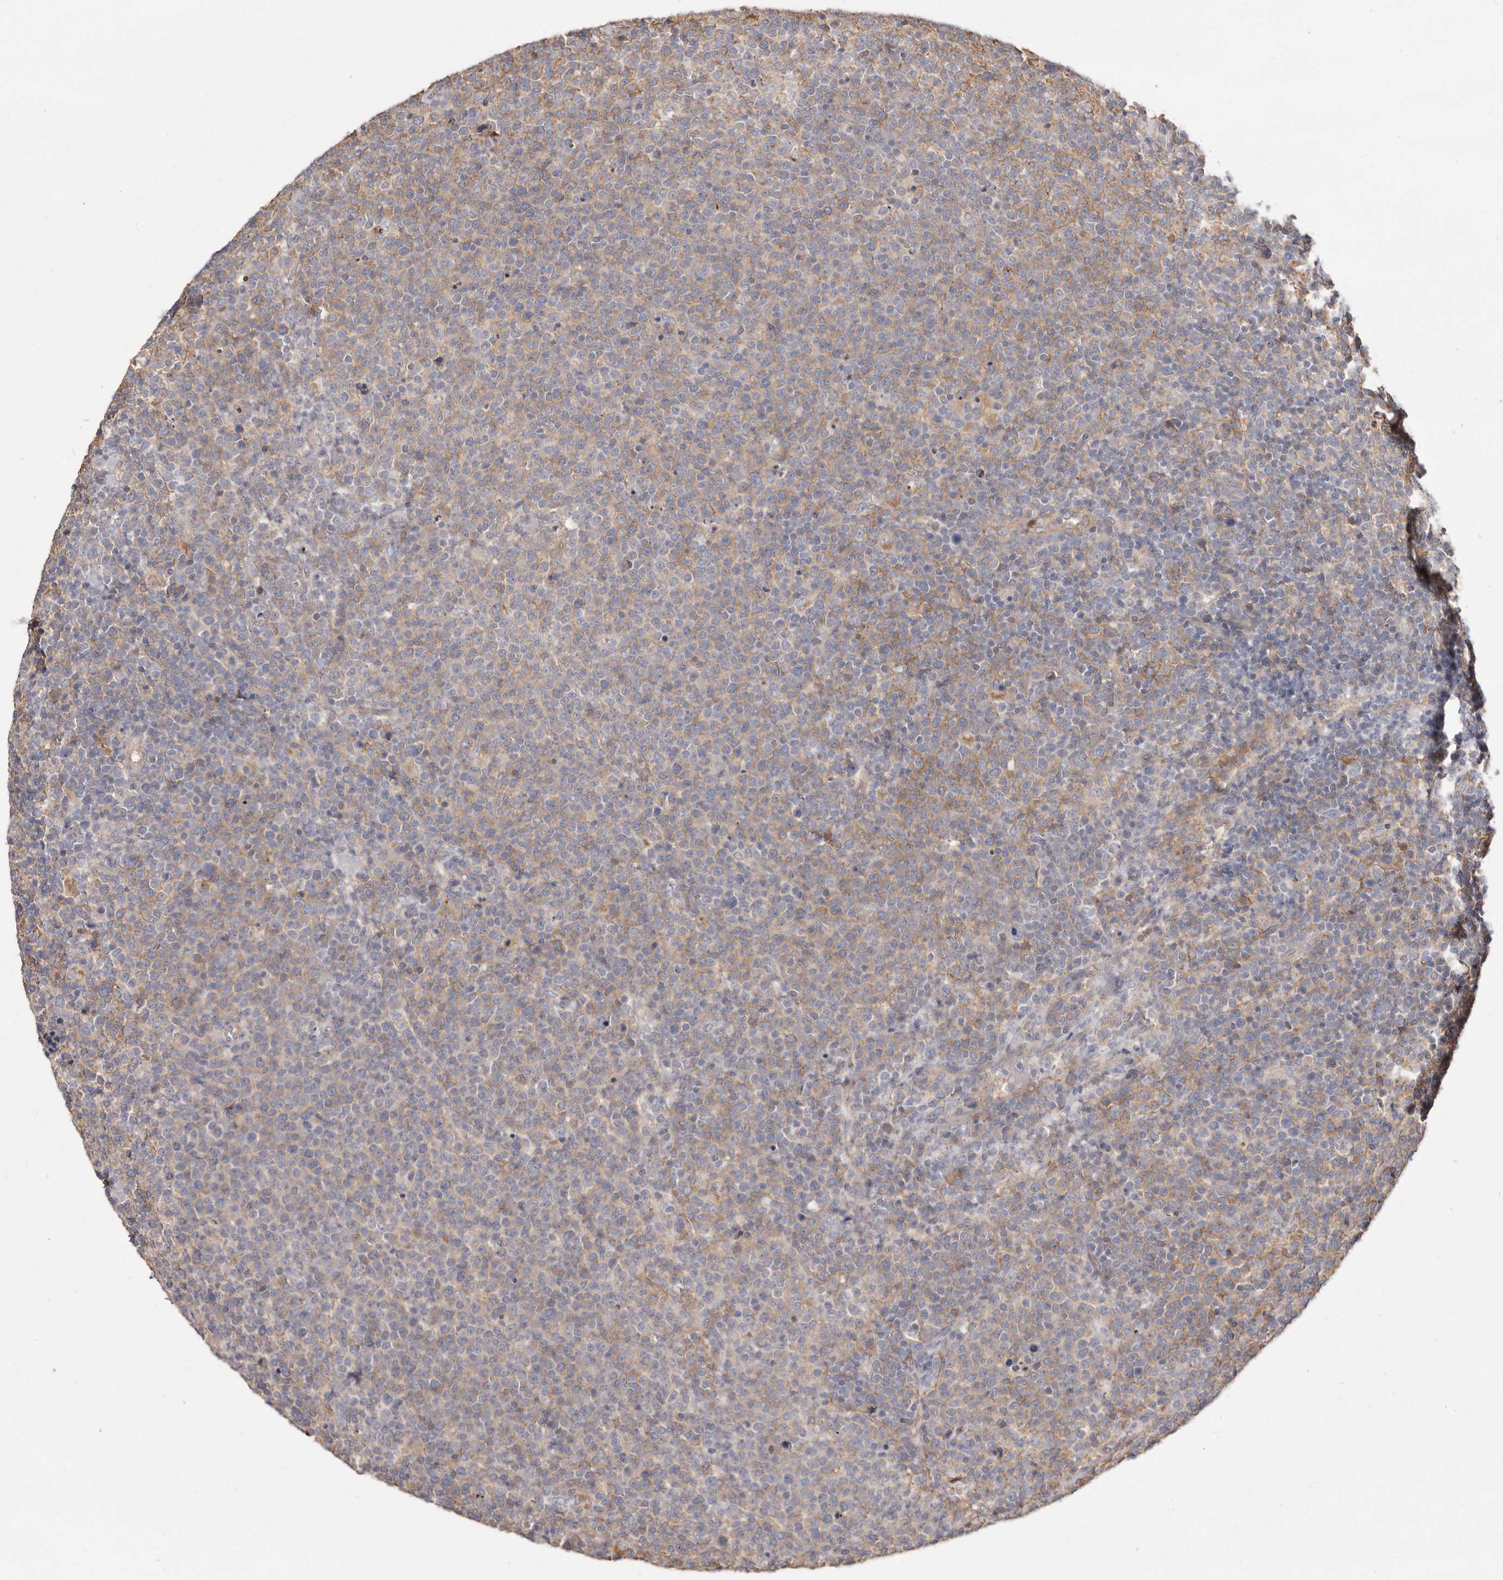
{"staining": {"intensity": "weak", "quantity": "25%-75%", "location": "cytoplasmic/membranous"}, "tissue": "lymphoma", "cell_type": "Tumor cells", "image_type": "cancer", "snomed": [{"axis": "morphology", "description": "Malignant lymphoma, non-Hodgkin's type, High grade"}, {"axis": "topography", "description": "Lymph node"}], "caption": "Lymphoma stained for a protein displays weak cytoplasmic/membranous positivity in tumor cells. (Brightfield microscopy of DAB IHC at high magnification).", "gene": "MMACHC", "patient": {"sex": "male", "age": 61}}